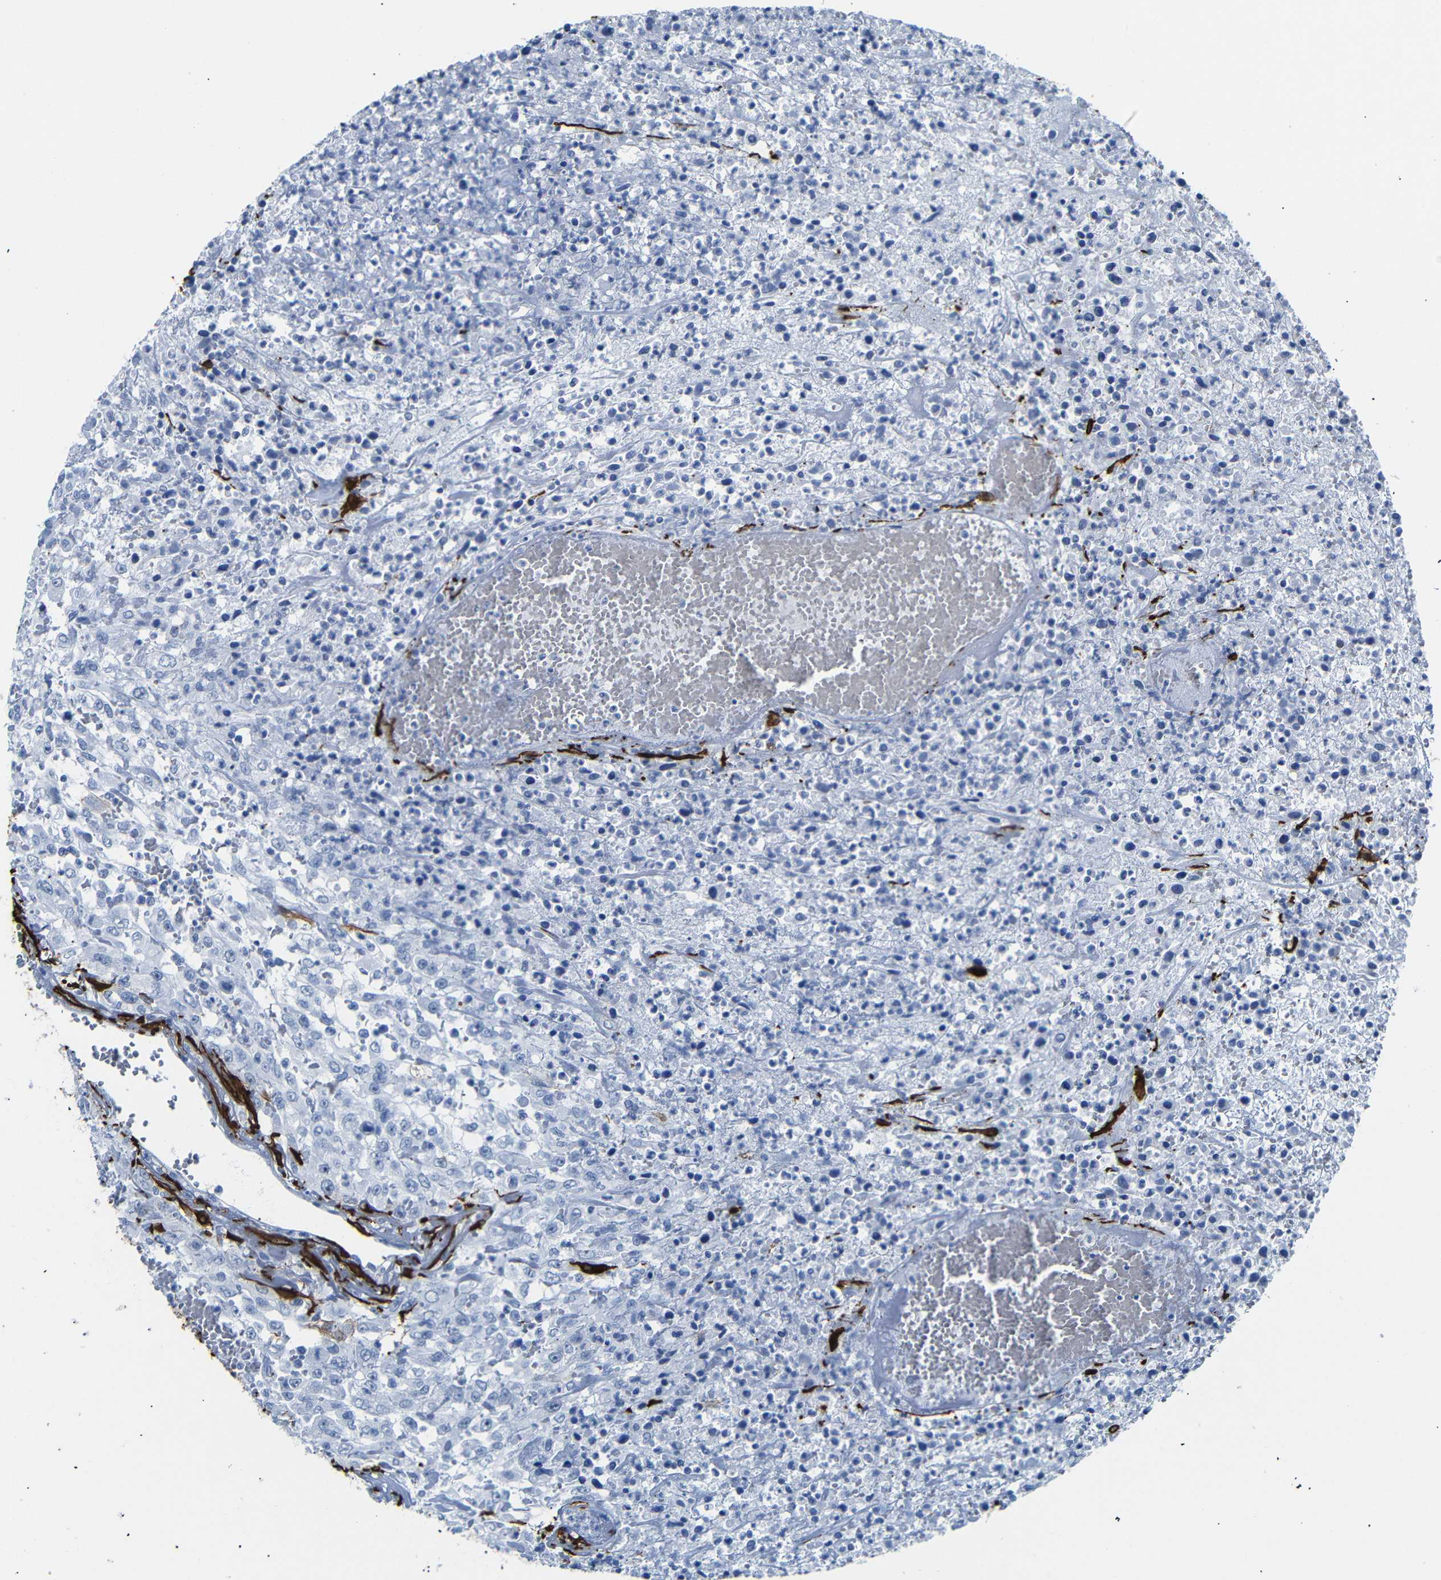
{"staining": {"intensity": "negative", "quantity": "none", "location": "none"}, "tissue": "urothelial cancer", "cell_type": "Tumor cells", "image_type": "cancer", "snomed": [{"axis": "morphology", "description": "Urothelial carcinoma, High grade"}, {"axis": "topography", "description": "Urinary bladder"}], "caption": "The immunohistochemistry micrograph has no significant expression in tumor cells of urothelial cancer tissue.", "gene": "ACTA2", "patient": {"sex": "male", "age": 46}}